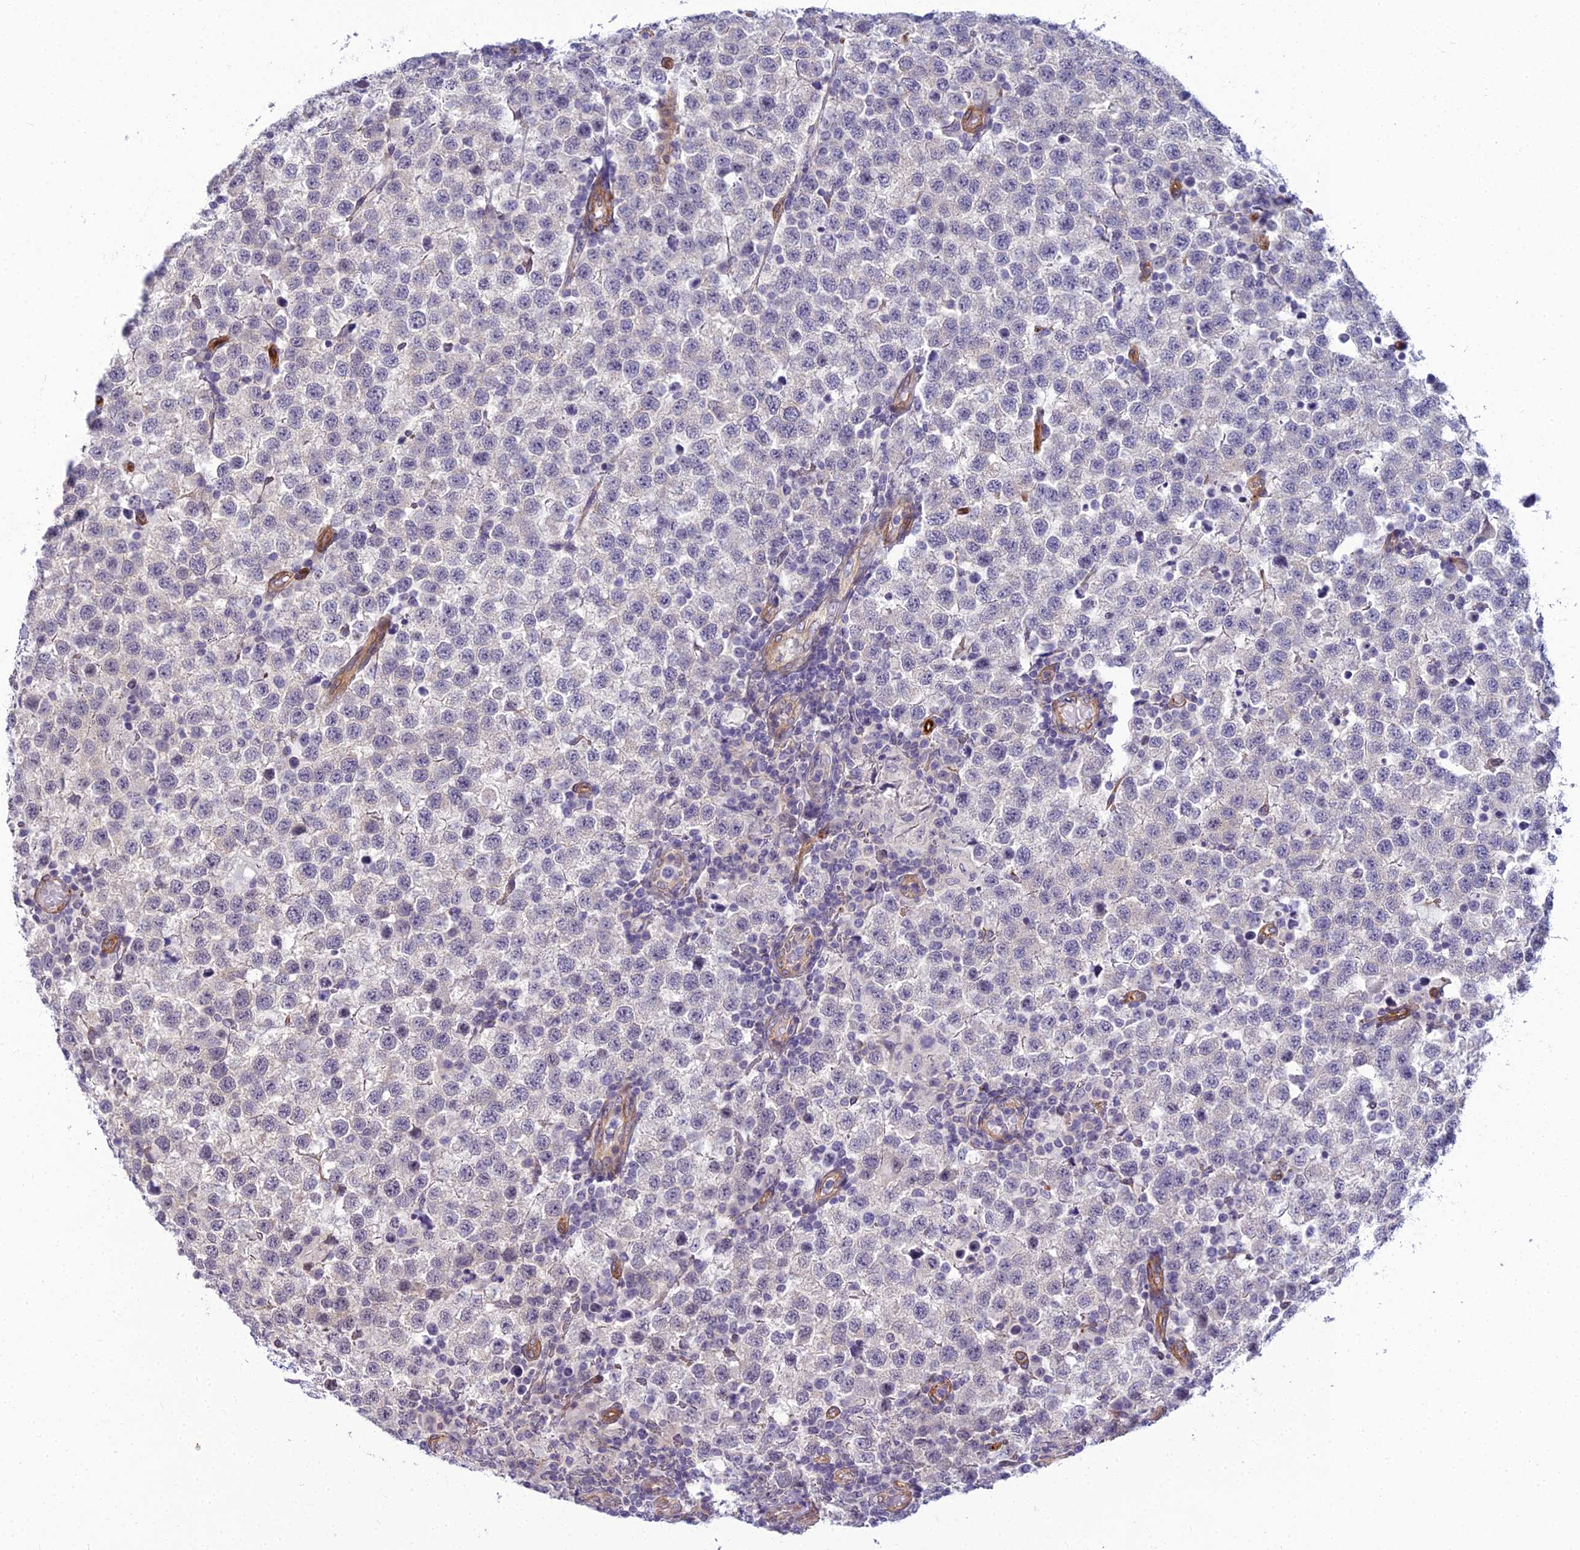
{"staining": {"intensity": "negative", "quantity": "none", "location": "none"}, "tissue": "testis cancer", "cell_type": "Tumor cells", "image_type": "cancer", "snomed": [{"axis": "morphology", "description": "Seminoma, NOS"}, {"axis": "topography", "description": "Testis"}], "caption": "Tumor cells are negative for brown protein staining in testis cancer (seminoma).", "gene": "RGL3", "patient": {"sex": "male", "age": 34}}